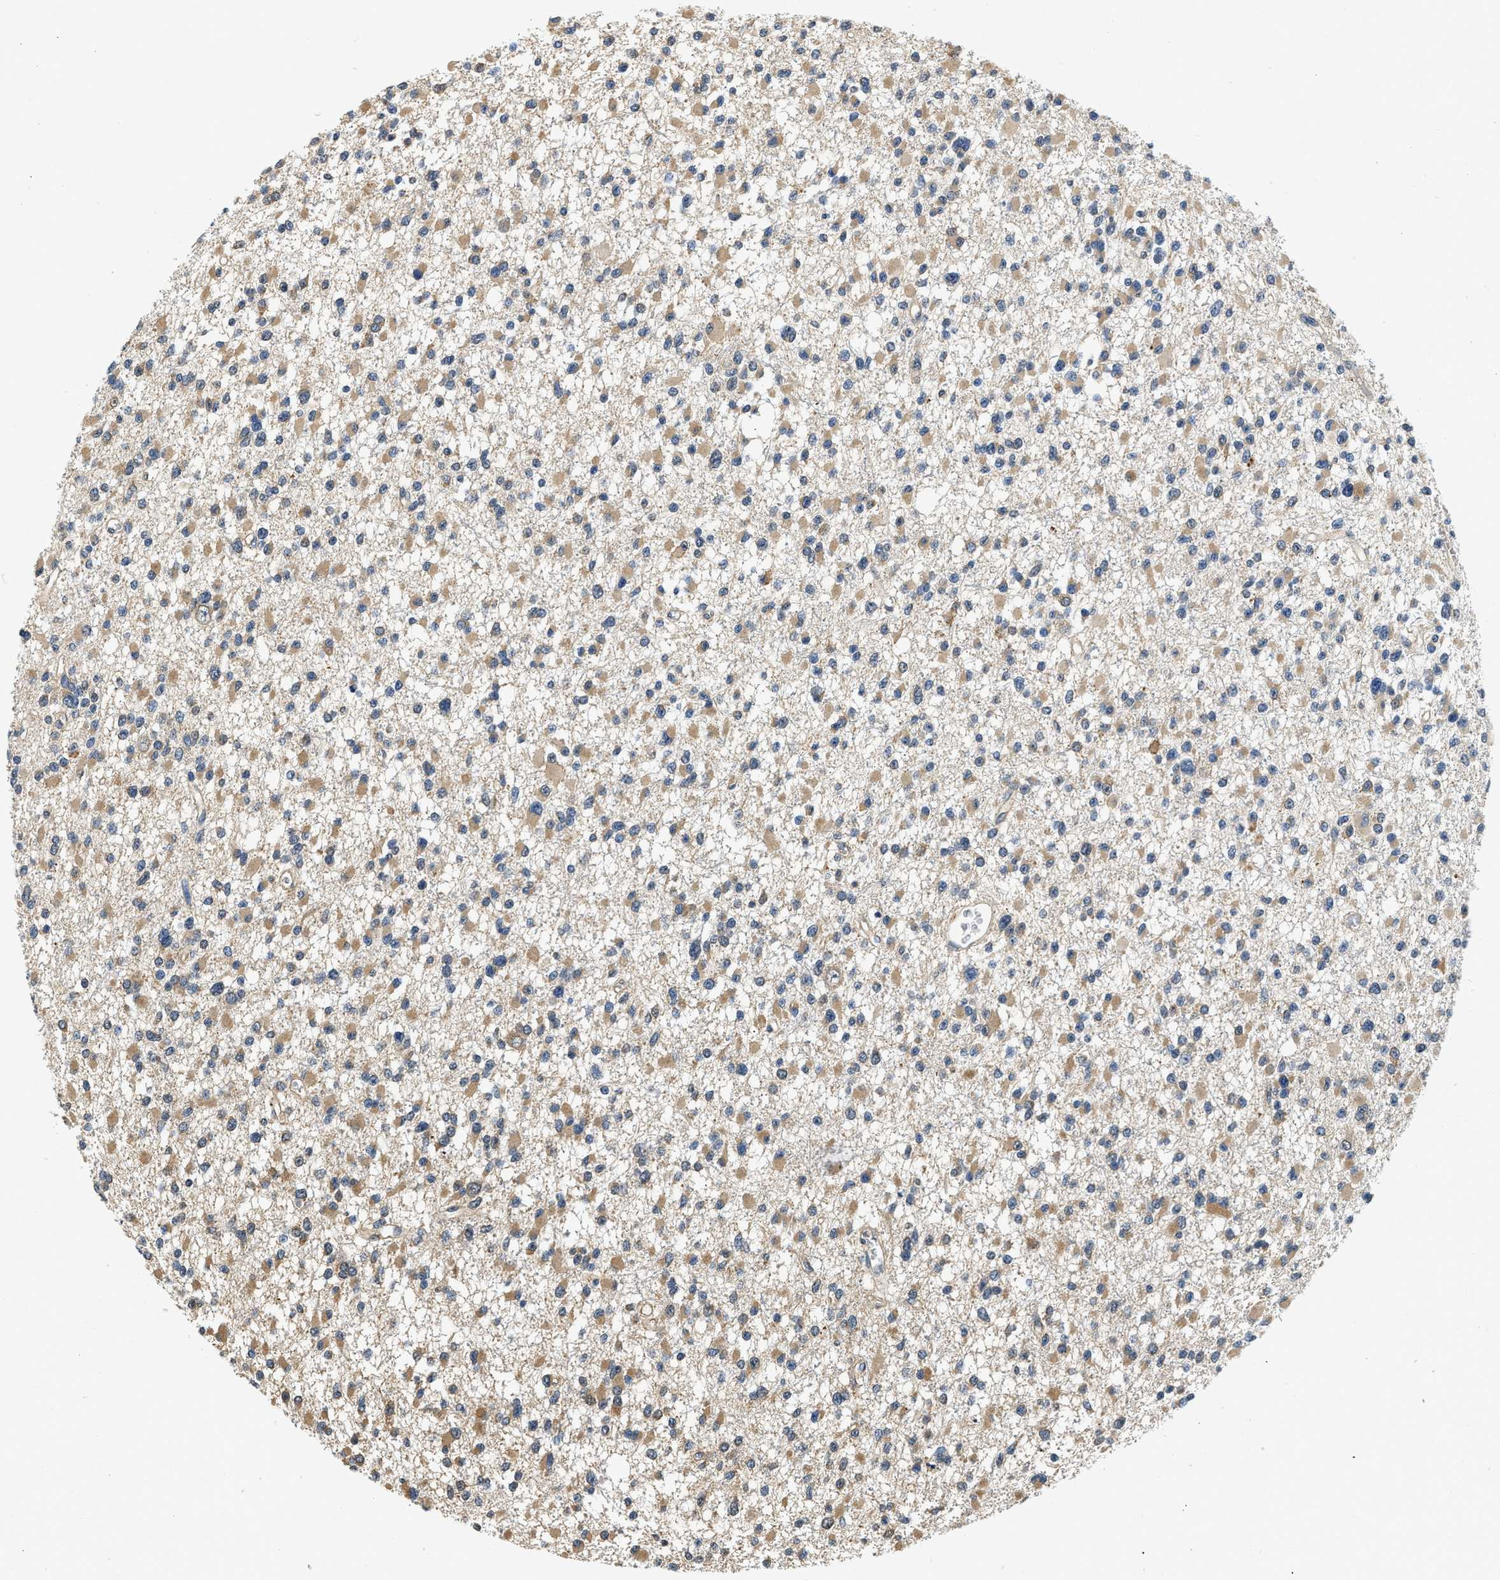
{"staining": {"intensity": "weak", "quantity": ">75%", "location": "cytoplasmic/membranous"}, "tissue": "glioma", "cell_type": "Tumor cells", "image_type": "cancer", "snomed": [{"axis": "morphology", "description": "Glioma, malignant, Low grade"}, {"axis": "topography", "description": "Brain"}], "caption": "Immunohistochemistry photomicrograph of neoplastic tissue: human glioma stained using immunohistochemistry (IHC) displays low levels of weak protein expression localized specifically in the cytoplasmic/membranous of tumor cells, appearing as a cytoplasmic/membranous brown color.", "gene": "BCL7C", "patient": {"sex": "female", "age": 22}}